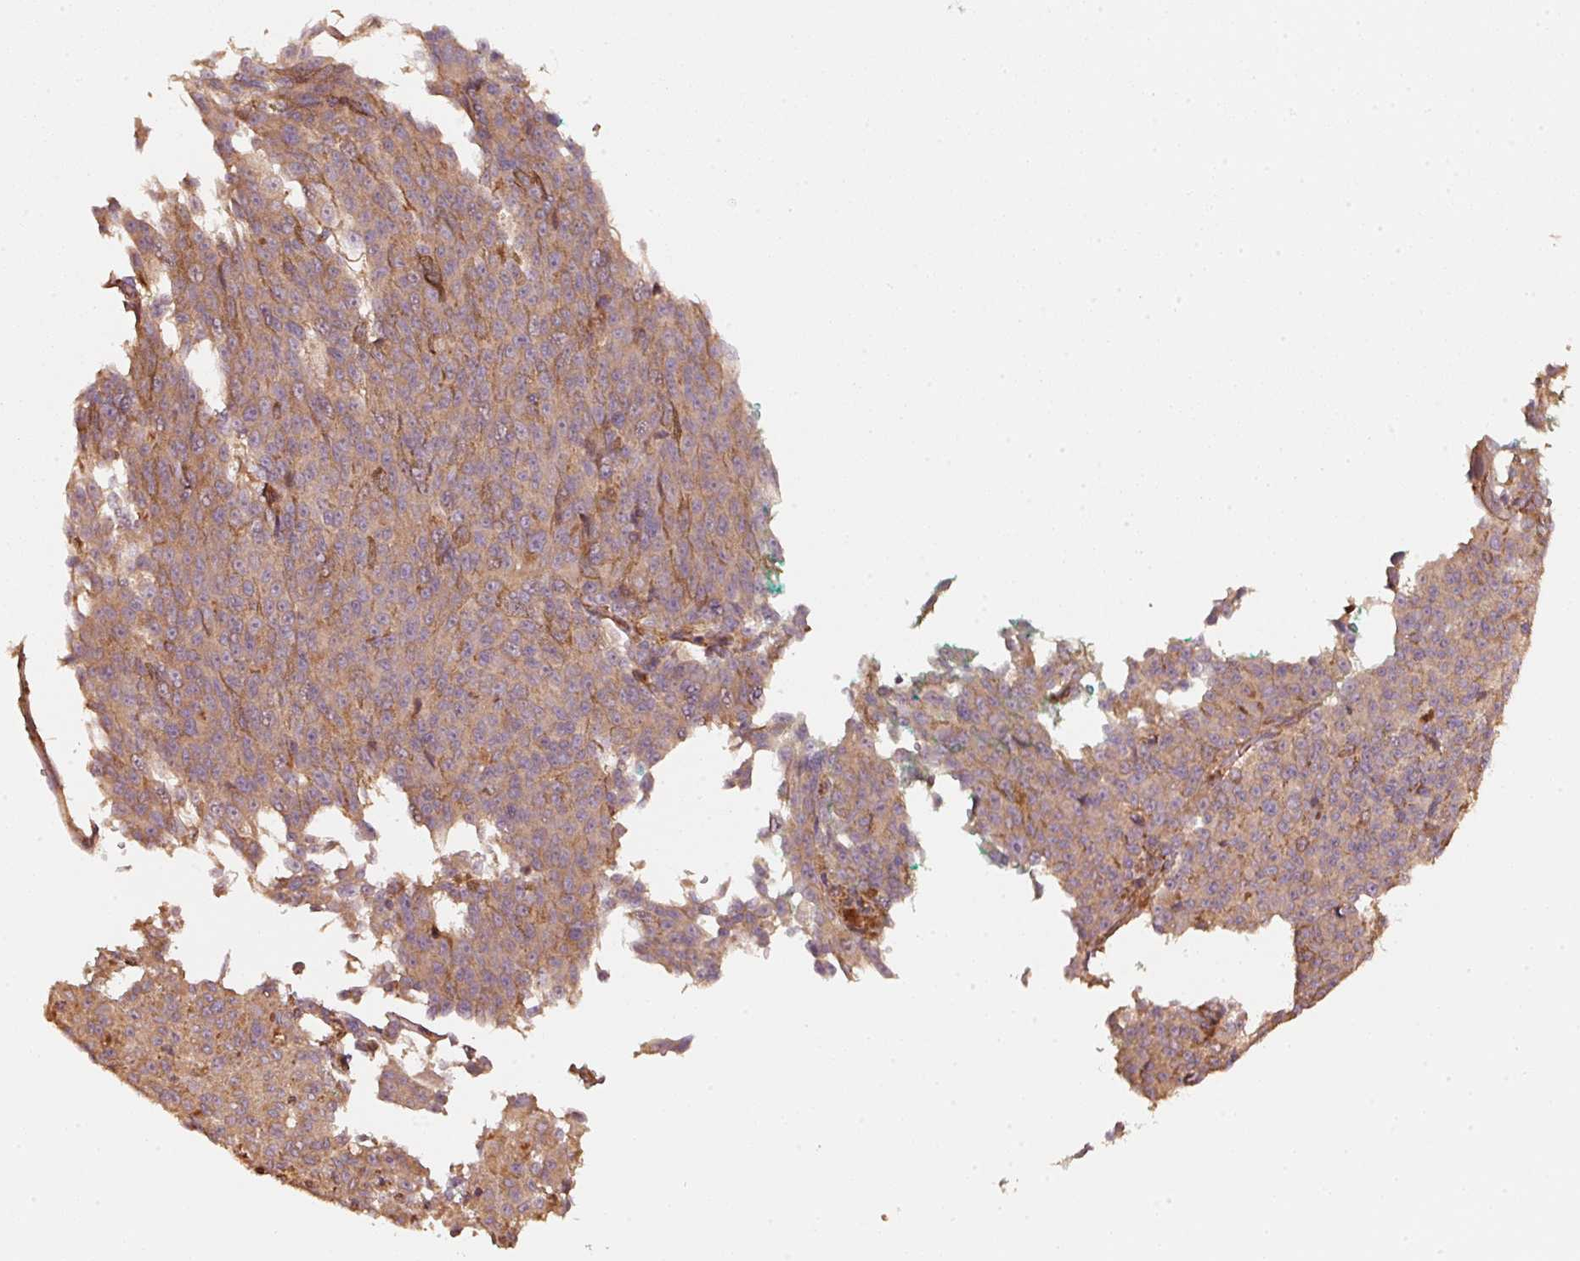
{"staining": {"intensity": "weak", "quantity": "<25%", "location": "cytoplasmic/membranous"}, "tissue": "melanoma", "cell_type": "Tumor cells", "image_type": "cancer", "snomed": [{"axis": "morphology", "description": "Malignant melanoma, NOS"}, {"axis": "topography", "description": "Skin"}], "caption": "This is a histopathology image of immunohistochemistry (IHC) staining of melanoma, which shows no positivity in tumor cells.", "gene": "CEP95", "patient": {"sex": "female", "age": 52}}